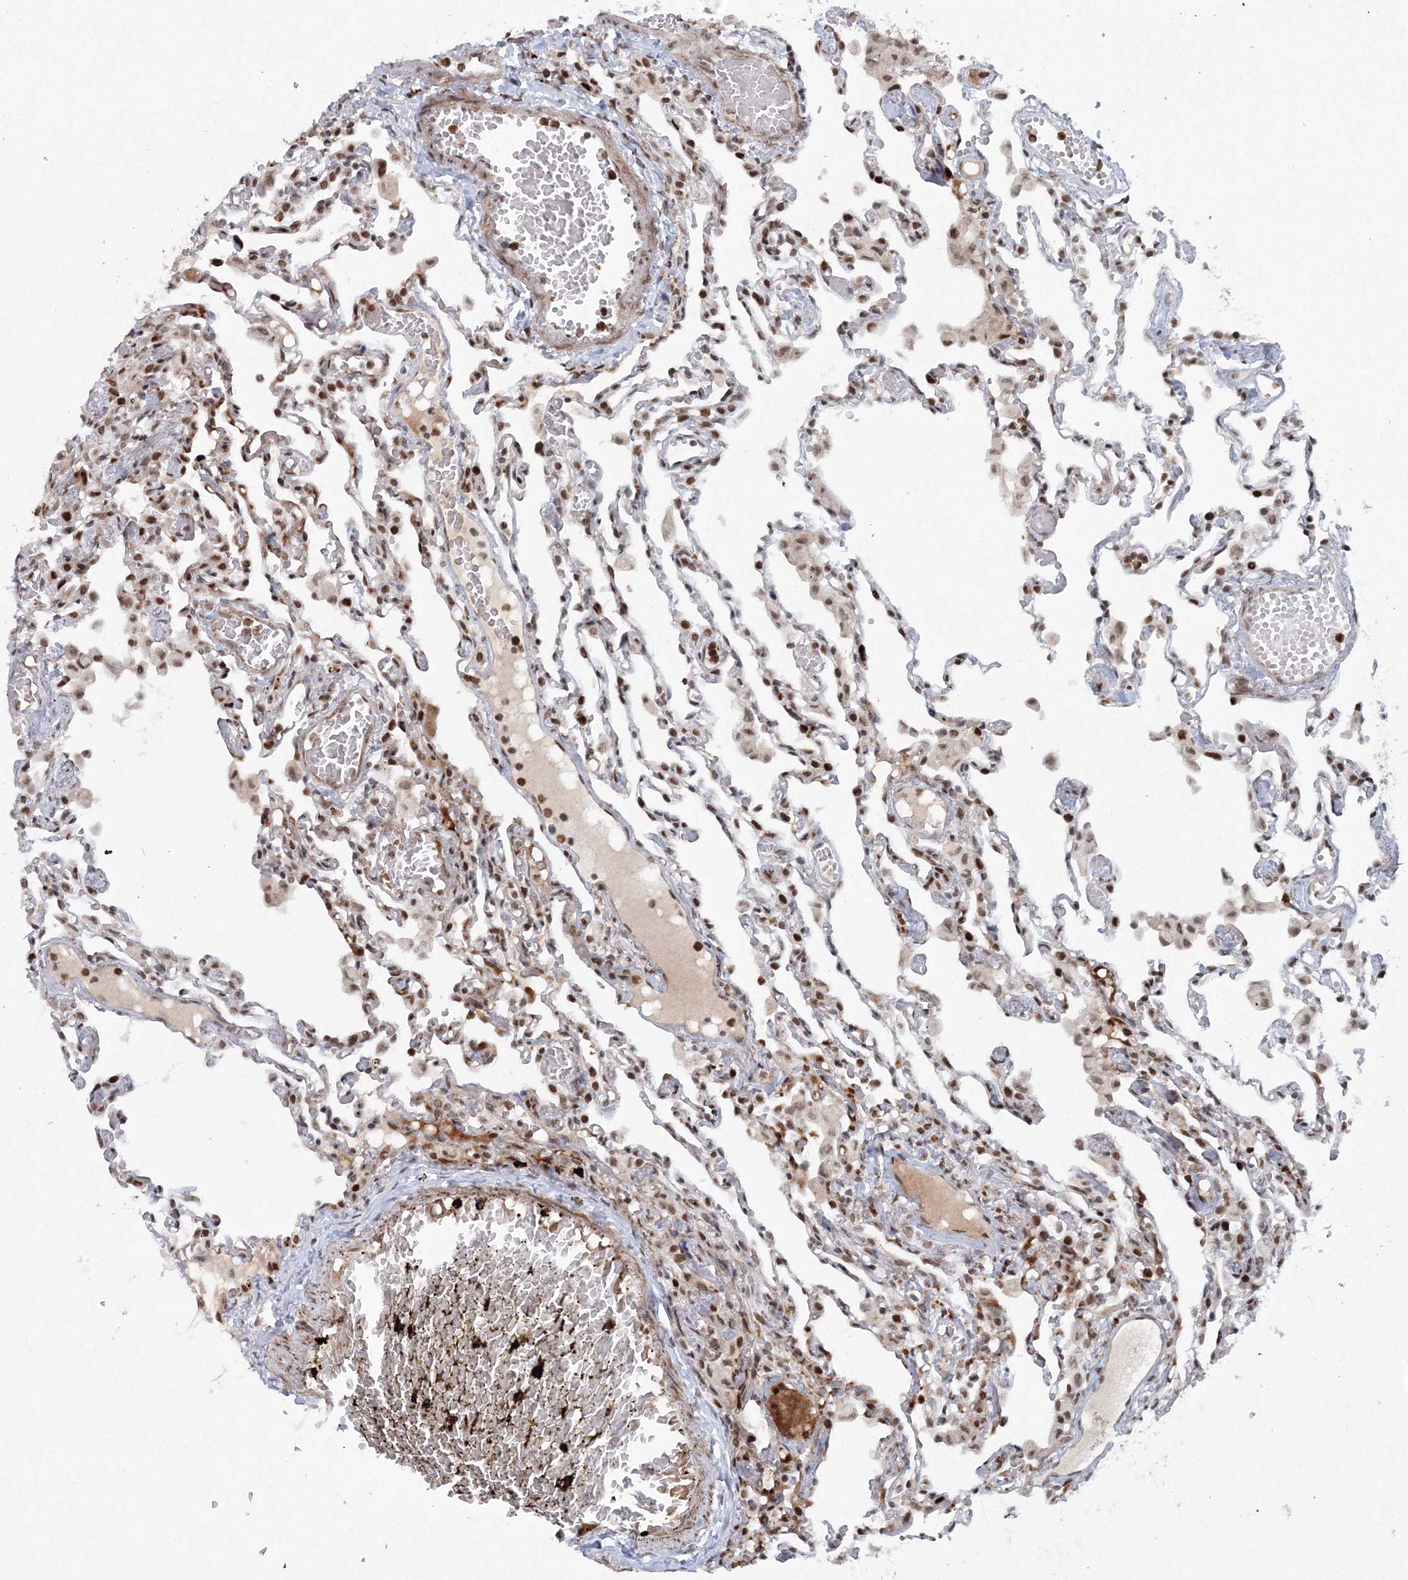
{"staining": {"intensity": "moderate", "quantity": ">75%", "location": "nuclear"}, "tissue": "lung", "cell_type": "Alveolar cells", "image_type": "normal", "snomed": [{"axis": "morphology", "description": "Normal tissue, NOS"}, {"axis": "topography", "description": "Bronchus"}, {"axis": "topography", "description": "Lung"}], "caption": "Alveolar cells demonstrate moderate nuclear expression in about >75% of cells in unremarkable lung. The staining was performed using DAB (3,3'-diaminobenzidine), with brown indicating positive protein expression. Nuclei are stained blue with hematoxylin.", "gene": "C3orf33", "patient": {"sex": "female", "age": 49}}